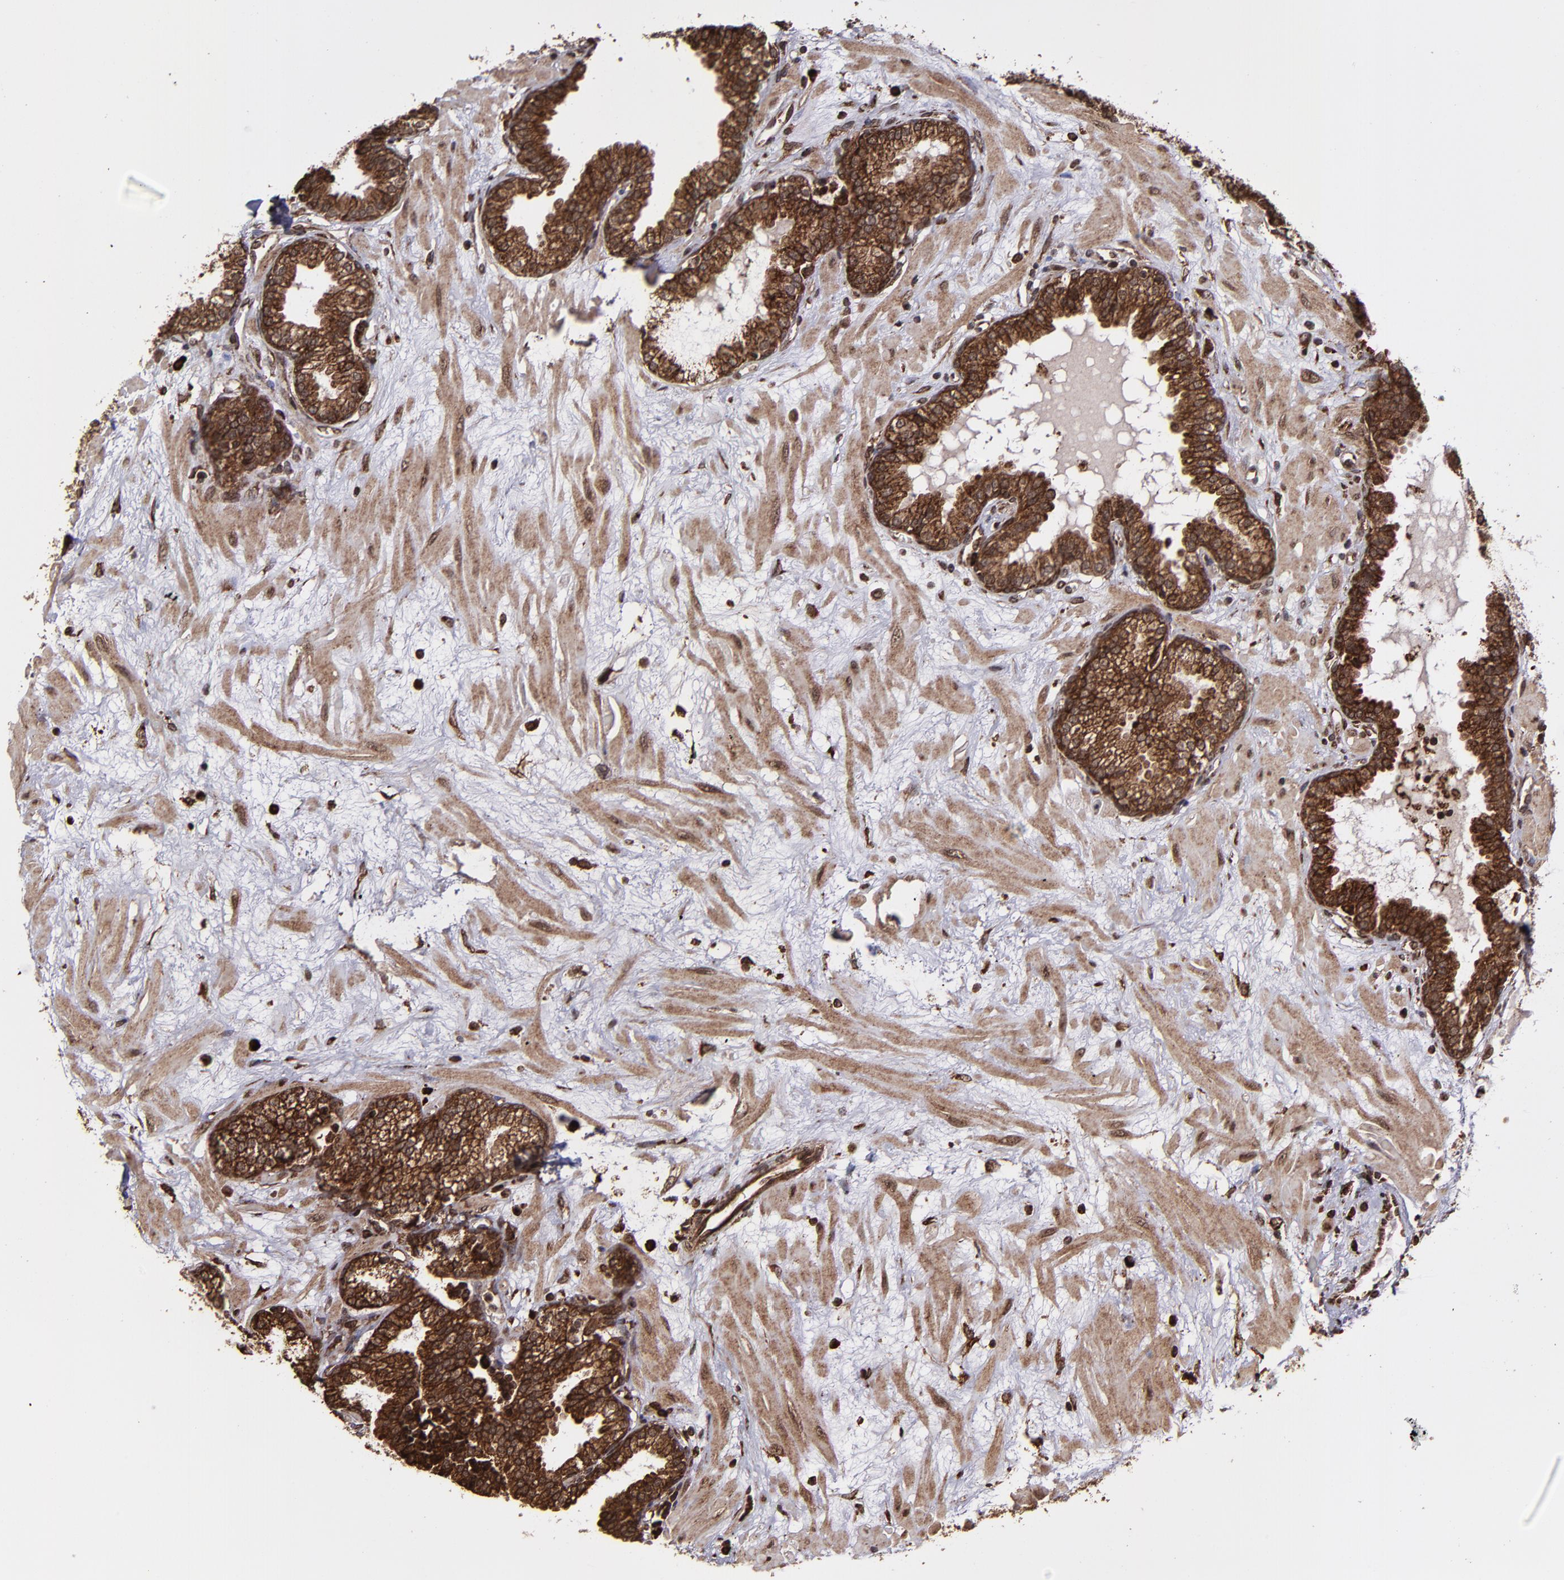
{"staining": {"intensity": "strong", "quantity": ">75%", "location": "cytoplasmic/membranous,nuclear"}, "tissue": "prostate", "cell_type": "Glandular cells", "image_type": "normal", "snomed": [{"axis": "morphology", "description": "Normal tissue, NOS"}, {"axis": "topography", "description": "Prostate"}], "caption": "This image displays normal prostate stained with IHC to label a protein in brown. The cytoplasmic/membranous,nuclear of glandular cells show strong positivity for the protein. Nuclei are counter-stained blue.", "gene": "EIF4ENIF1", "patient": {"sex": "male", "age": 64}}